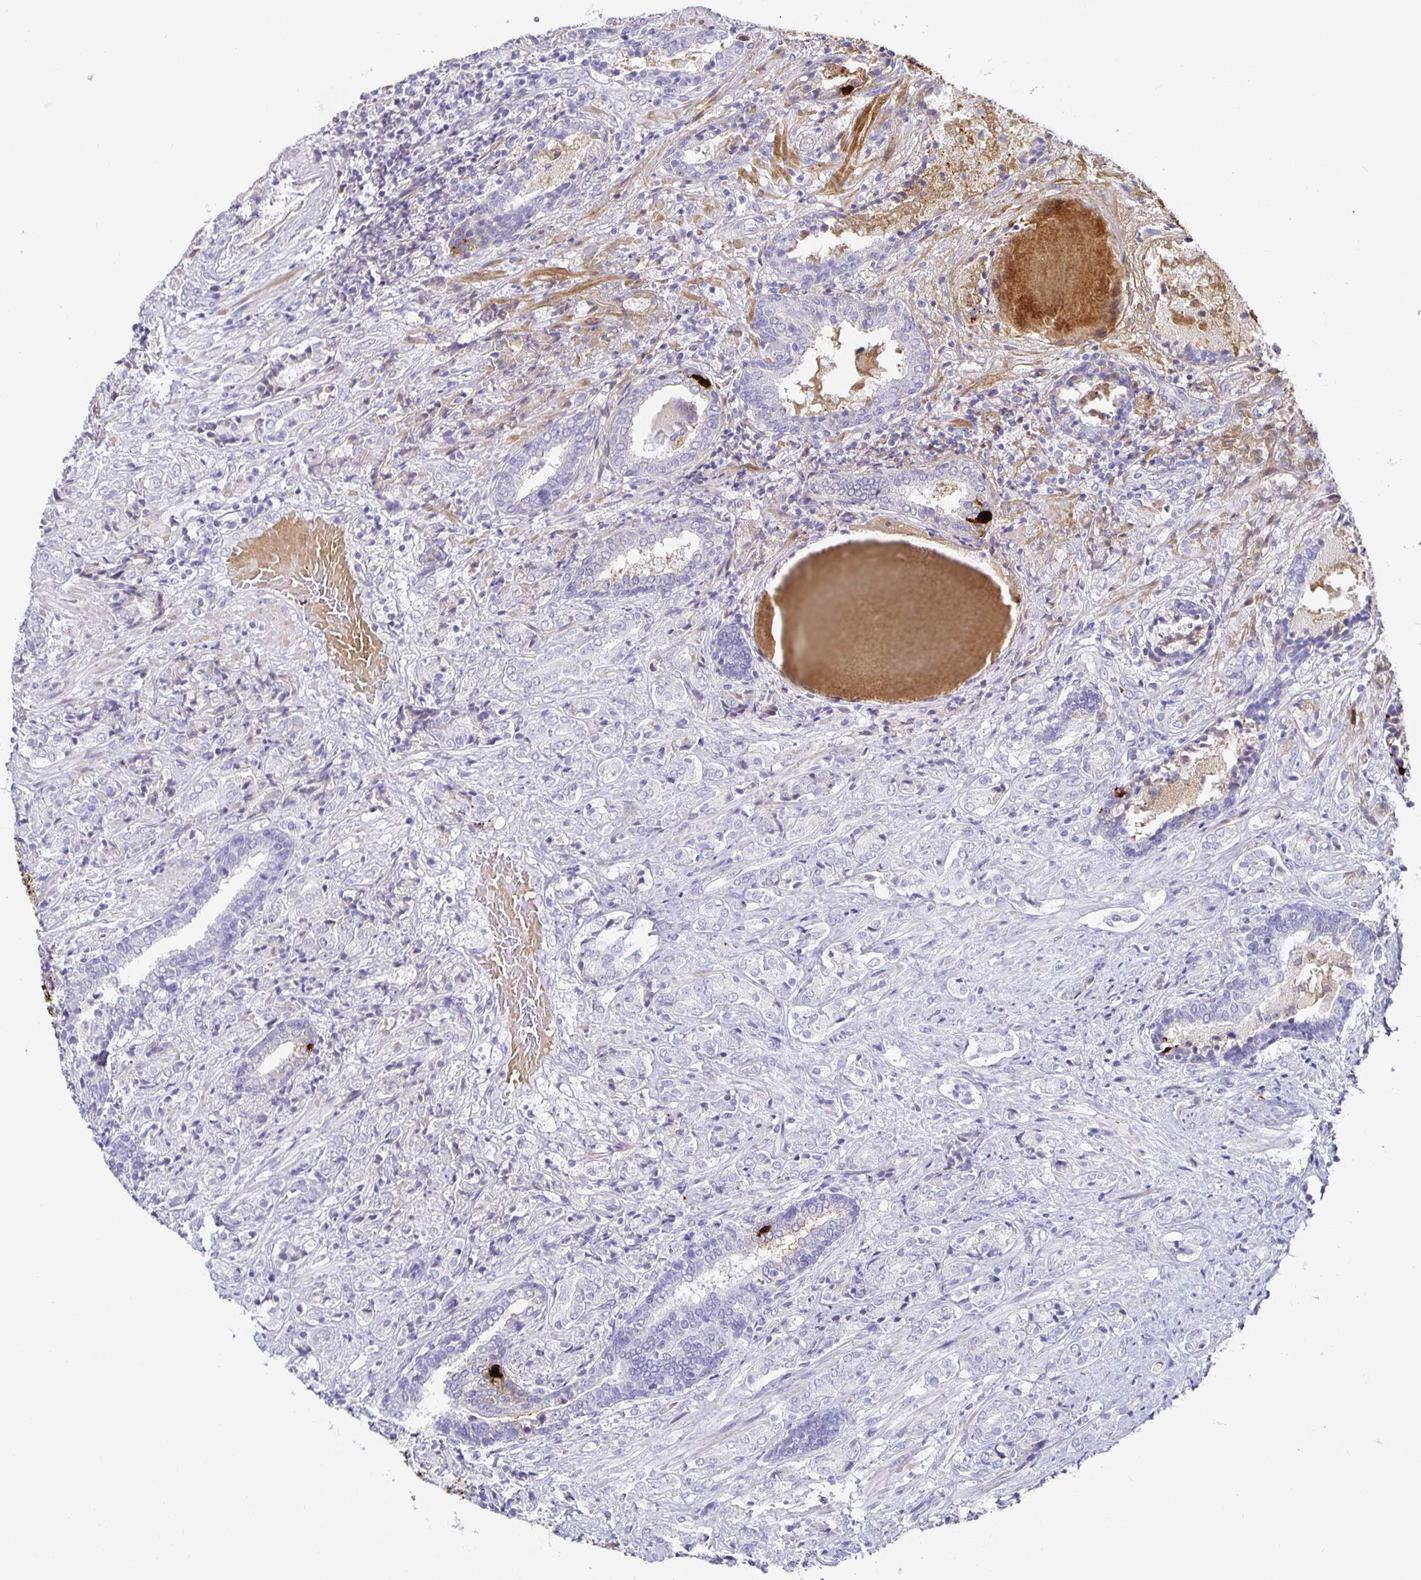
{"staining": {"intensity": "negative", "quantity": "none", "location": "none"}, "tissue": "prostate cancer", "cell_type": "Tumor cells", "image_type": "cancer", "snomed": [{"axis": "morphology", "description": "Adenocarcinoma, High grade"}, {"axis": "topography", "description": "Prostate"}], "caption": "A micrograph of prostate adenocarcinoma (high-grade) stained for a protein displays no brown staining in tumor cells.", "gene": "CHGA", "patient": {"sex": "male", "age": 62}}